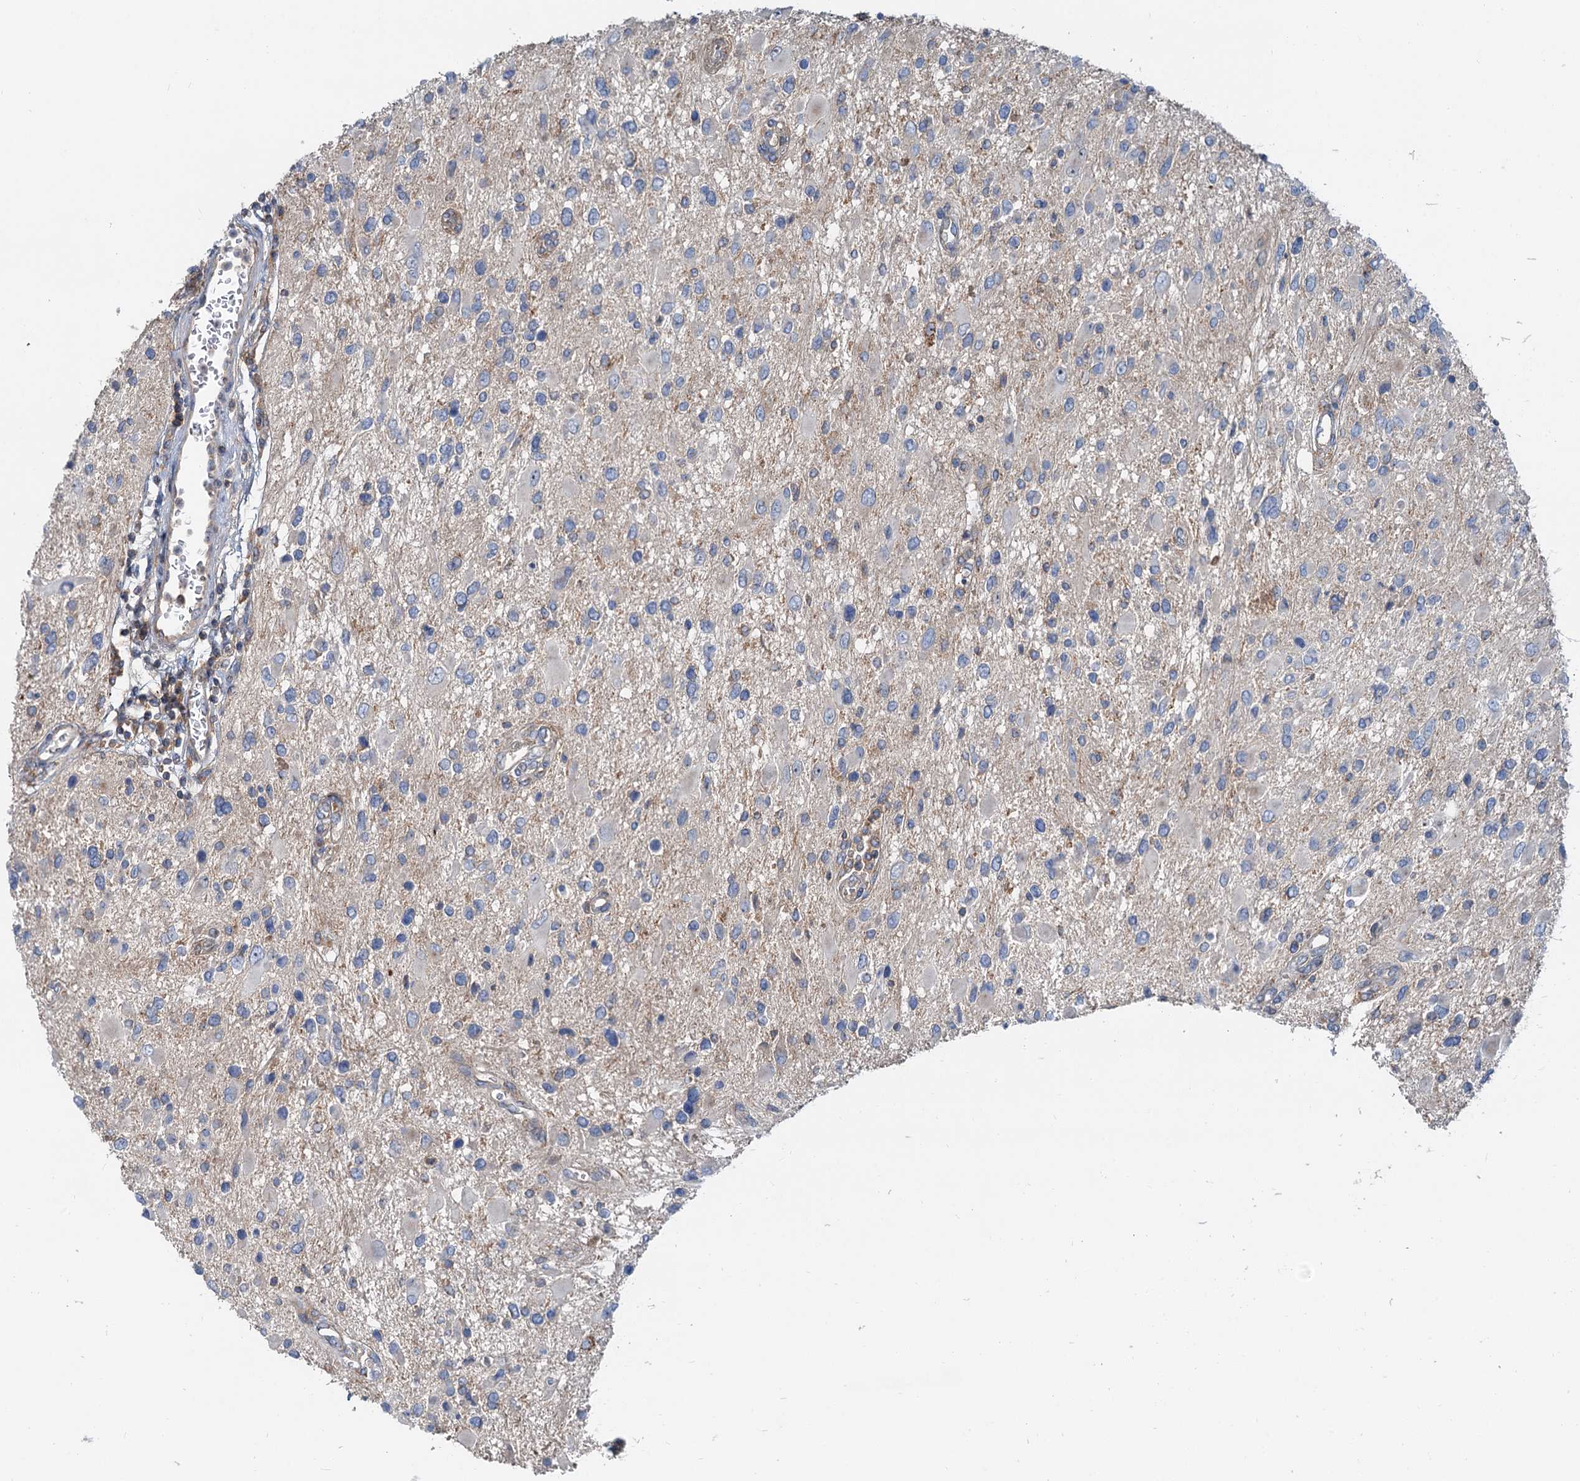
{"staining": {"intensity": "negative", "quantity": "none", "location": "none"}, "tissue": "glioma", "cell_type": "Tumor cells", "image_type": "cancer", "snomed": [{"axis": "morphology", "description": "Glioma, malignant, High grade"}, {"axis": "topography", "description": "Brain"}], "caption": "There is no significant staining in tumor cells of glioma.", "gene": "ANKRD26", "patient": {"sex": "male", "age": 53}}